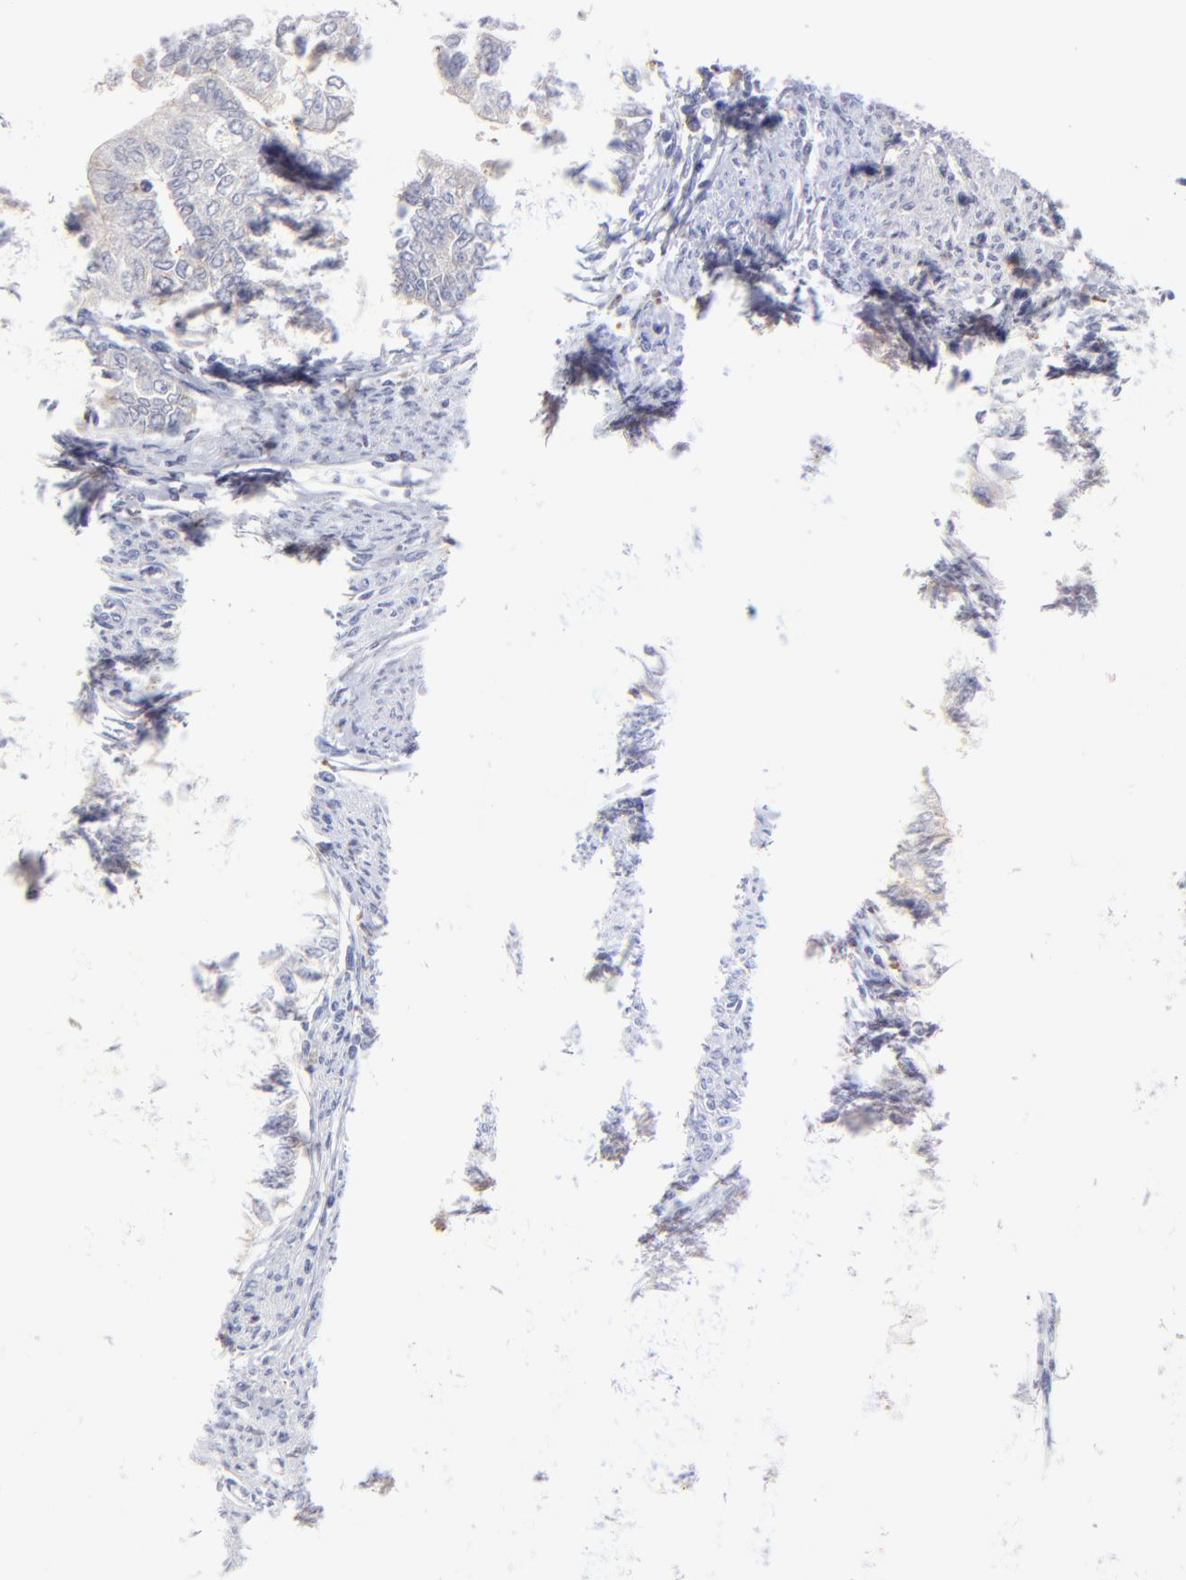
{"staining": {"intensity": "weak", "quantity": "<25%", "location": "cytoplasmic/membranous"}, "tissue": "endometrial cancer", "cell_type": "Tumor cells", "image_type": "cancer", "snomed": [{"axis": "morphology", "description": "Adenocarcinoma, NOS"}, {"axis": "topography", "description": "Endometrium"}], "caption": "Endometrial cancer was stained to show a protein in brown. There is no significant expression in tumor cells. (DAB (3,3'-diaminobenzidine) immunohistochemistry visualized using brightfield microscopy, high magnification).", "gene": "MFGE8", "patient": {"sex": "female", "age": 66}}